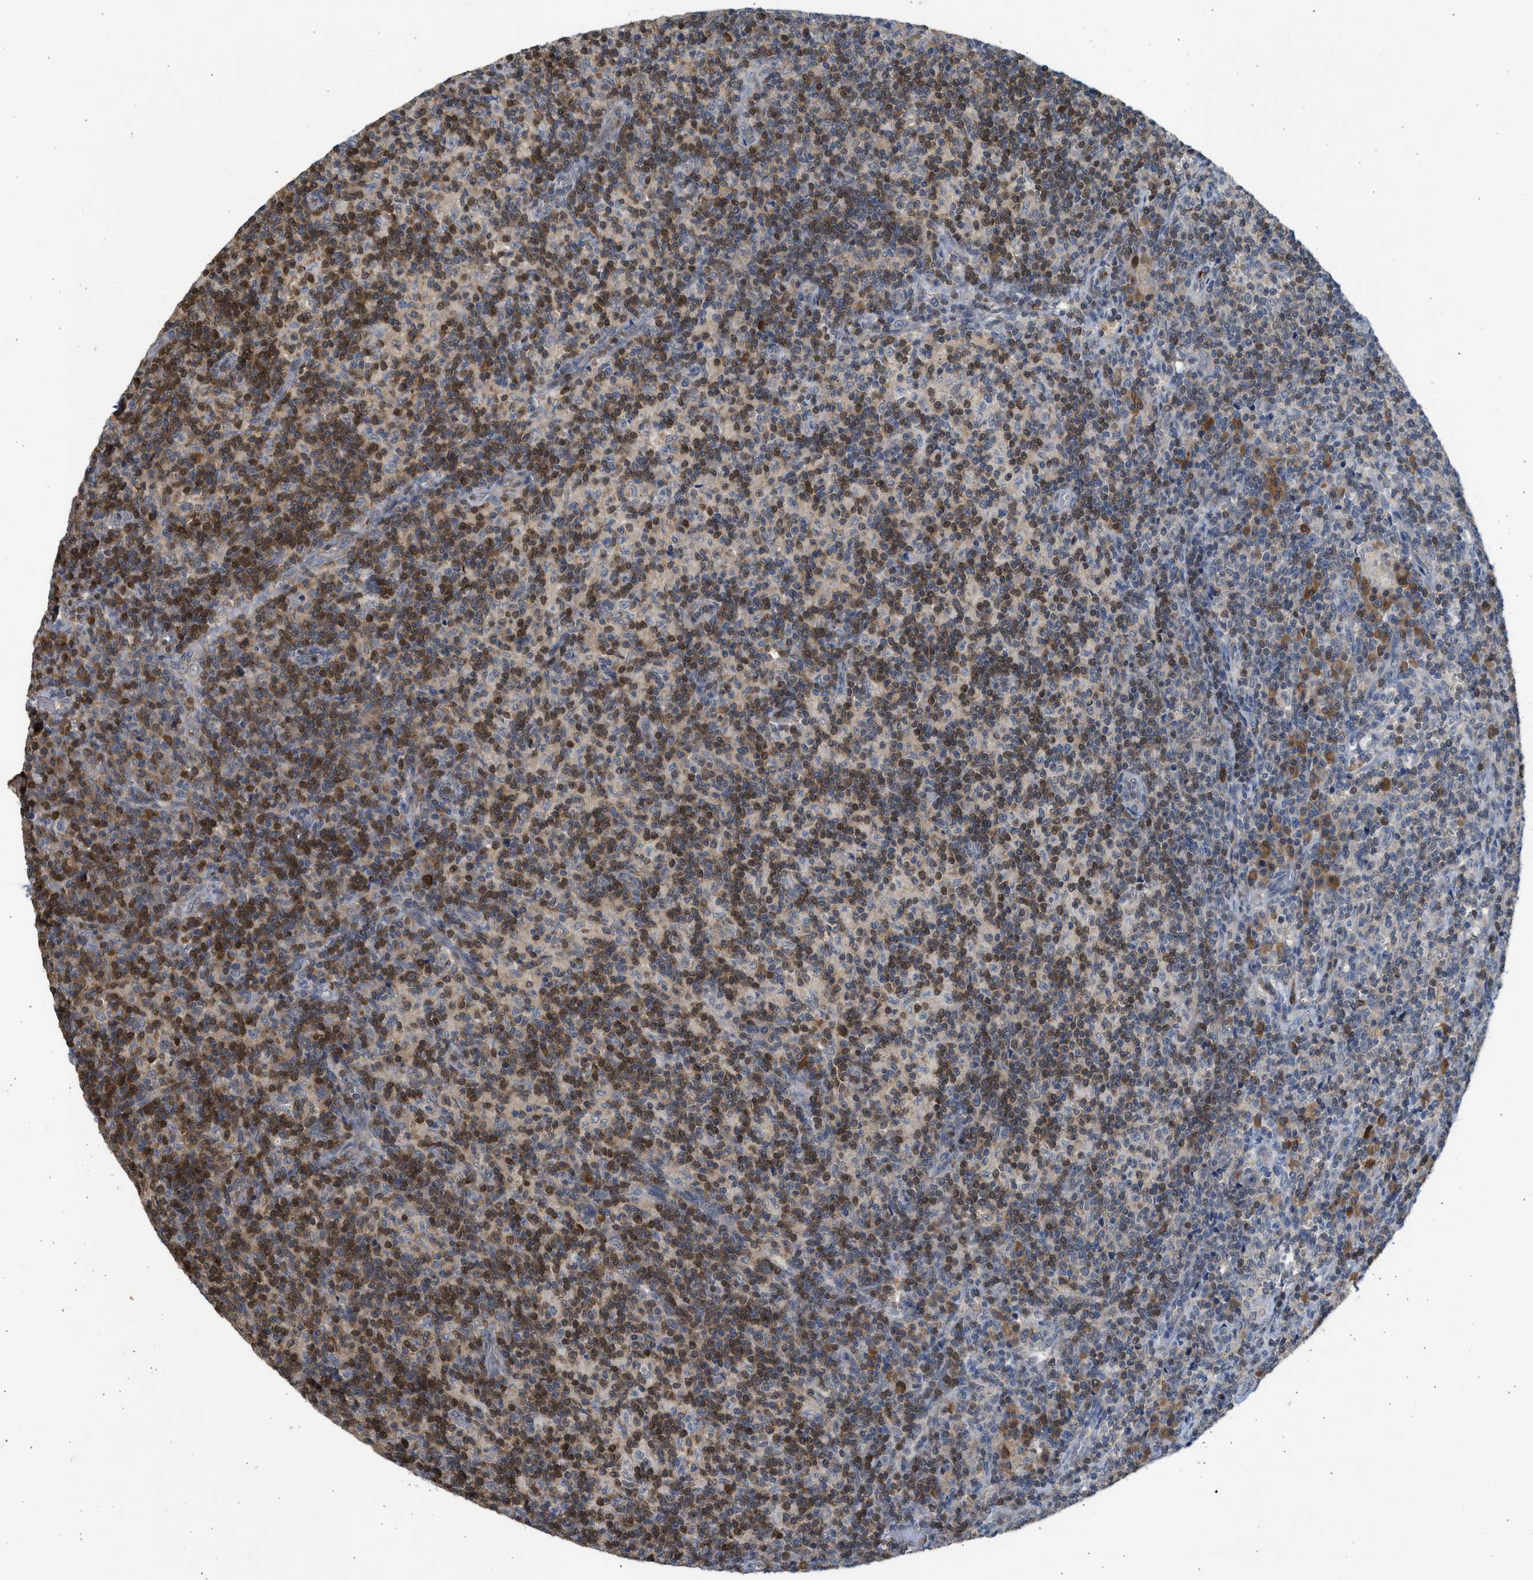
{"staining": {"intensity": "moderate", "quantity": "25%-75%", "location": "cytoplasmic/membranous"}, "tissue": "lymph node", "cell_type": "Germinal center cells", "image_type": "normal", "snomed": [{"axis": "morphology", "description": "Normal tissue, NOS"}, {"axis": "morphology", "description": "Inflammation, NOS"}, {"axis": "topography", "description": "Lymph node"}], "caption": "Brown immunohistochemical staining in unremarkable human lymph node displays moderate cytoplasmic/membranous expression in approximately 25%-75% of germinal center cells. (Brightfield microscopy of DAB IHC at high magnification).", "gene": "MAPK7", "patient": {"sex": "male", "age": 55}}